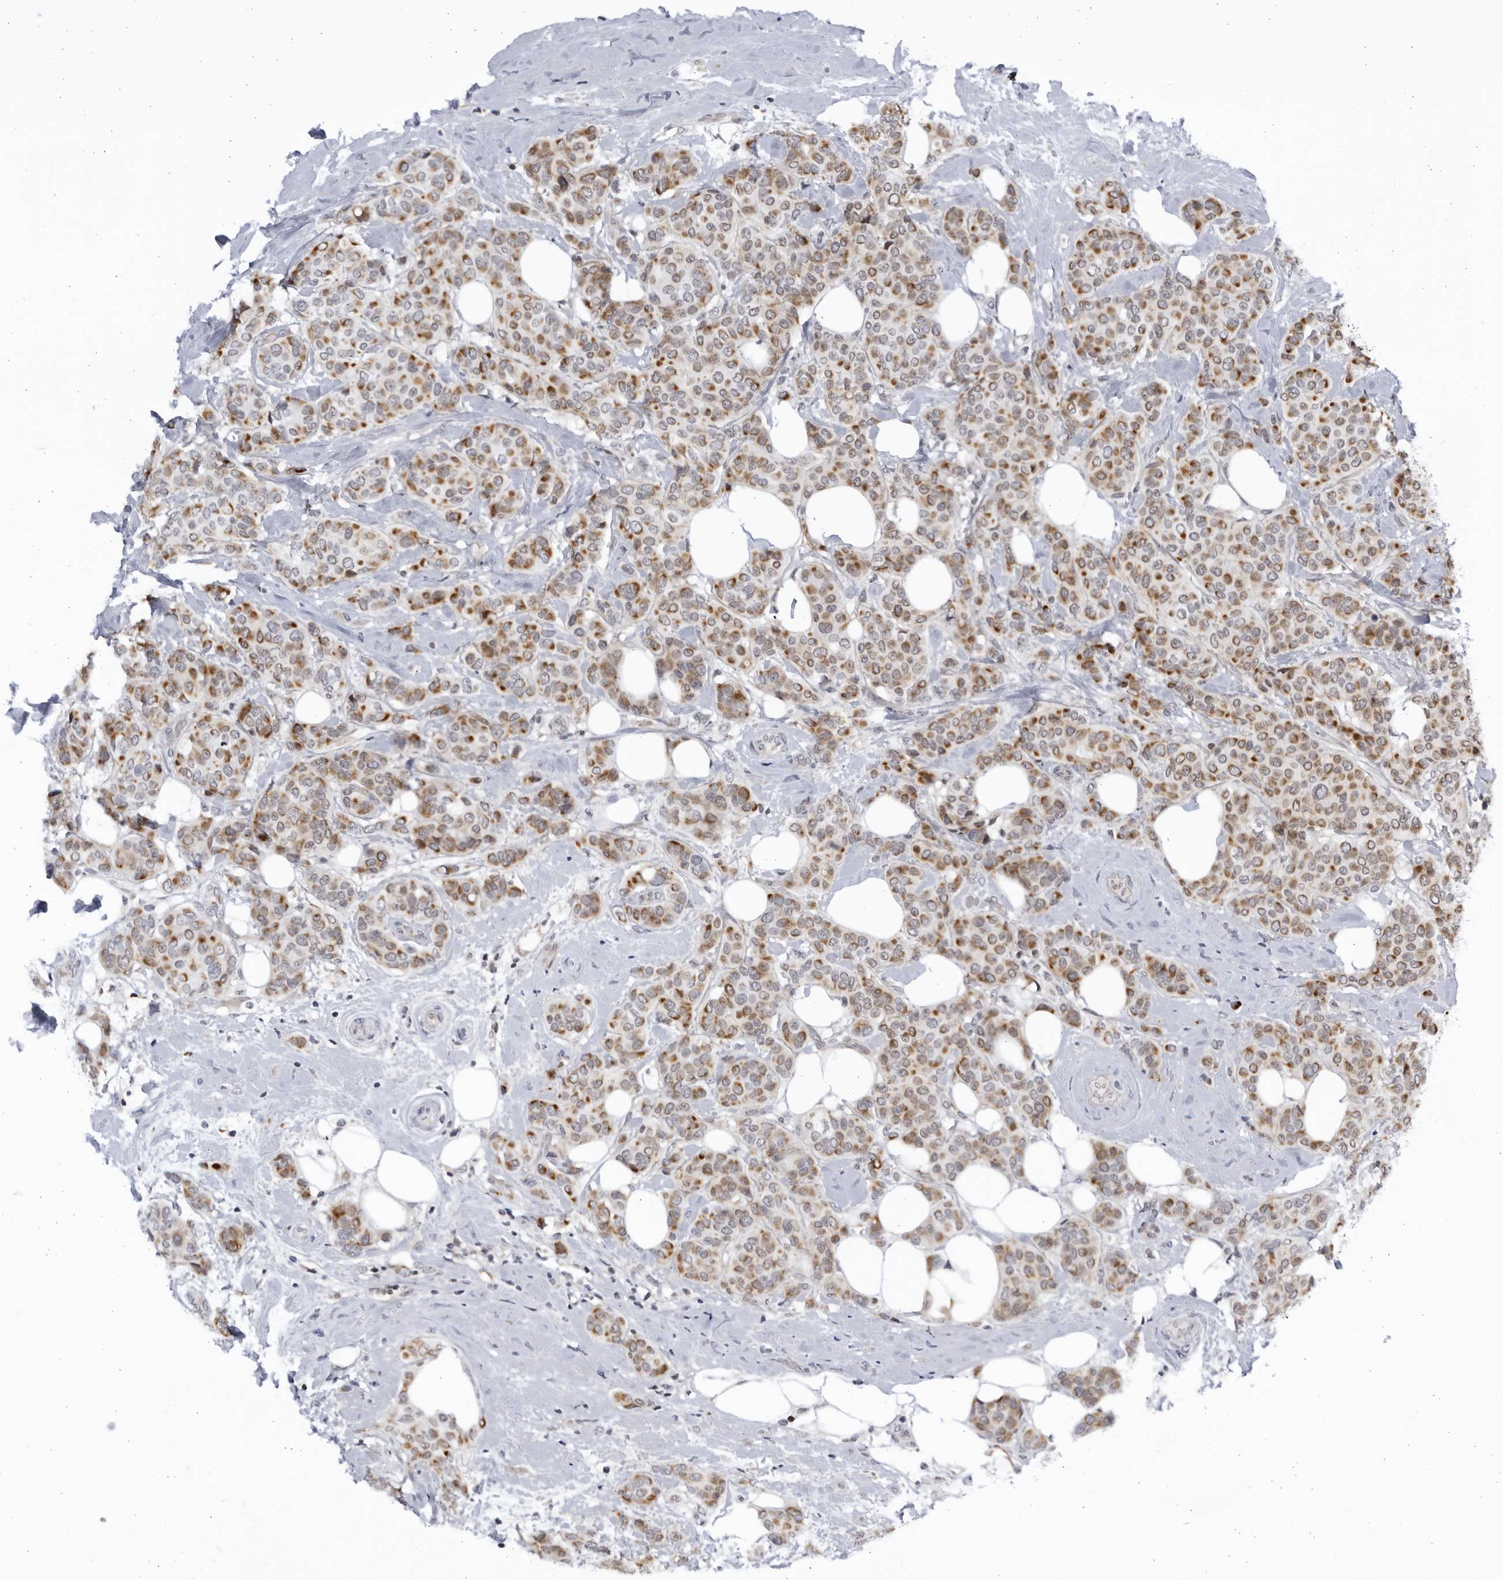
{"staining": {"intensity": "moderate", "quantity": ">75%", "location": "cytoplasmic/membranous"}, "tissue": "breast cancer", "cell_type": "Tumor cells", "image_type": "cancer", "snomed": [{"axis": "morphology", "description": "Lobular carcinoma"}, {"axis": "topography", "description": "Breast"}], "caption": "A brown stain shows moderate cytoplasmic/membranous staining of a protein in breast cancer tumor cells.", "gene": "SLC25A22", "patient": {"sex": "female", "age": 51}}